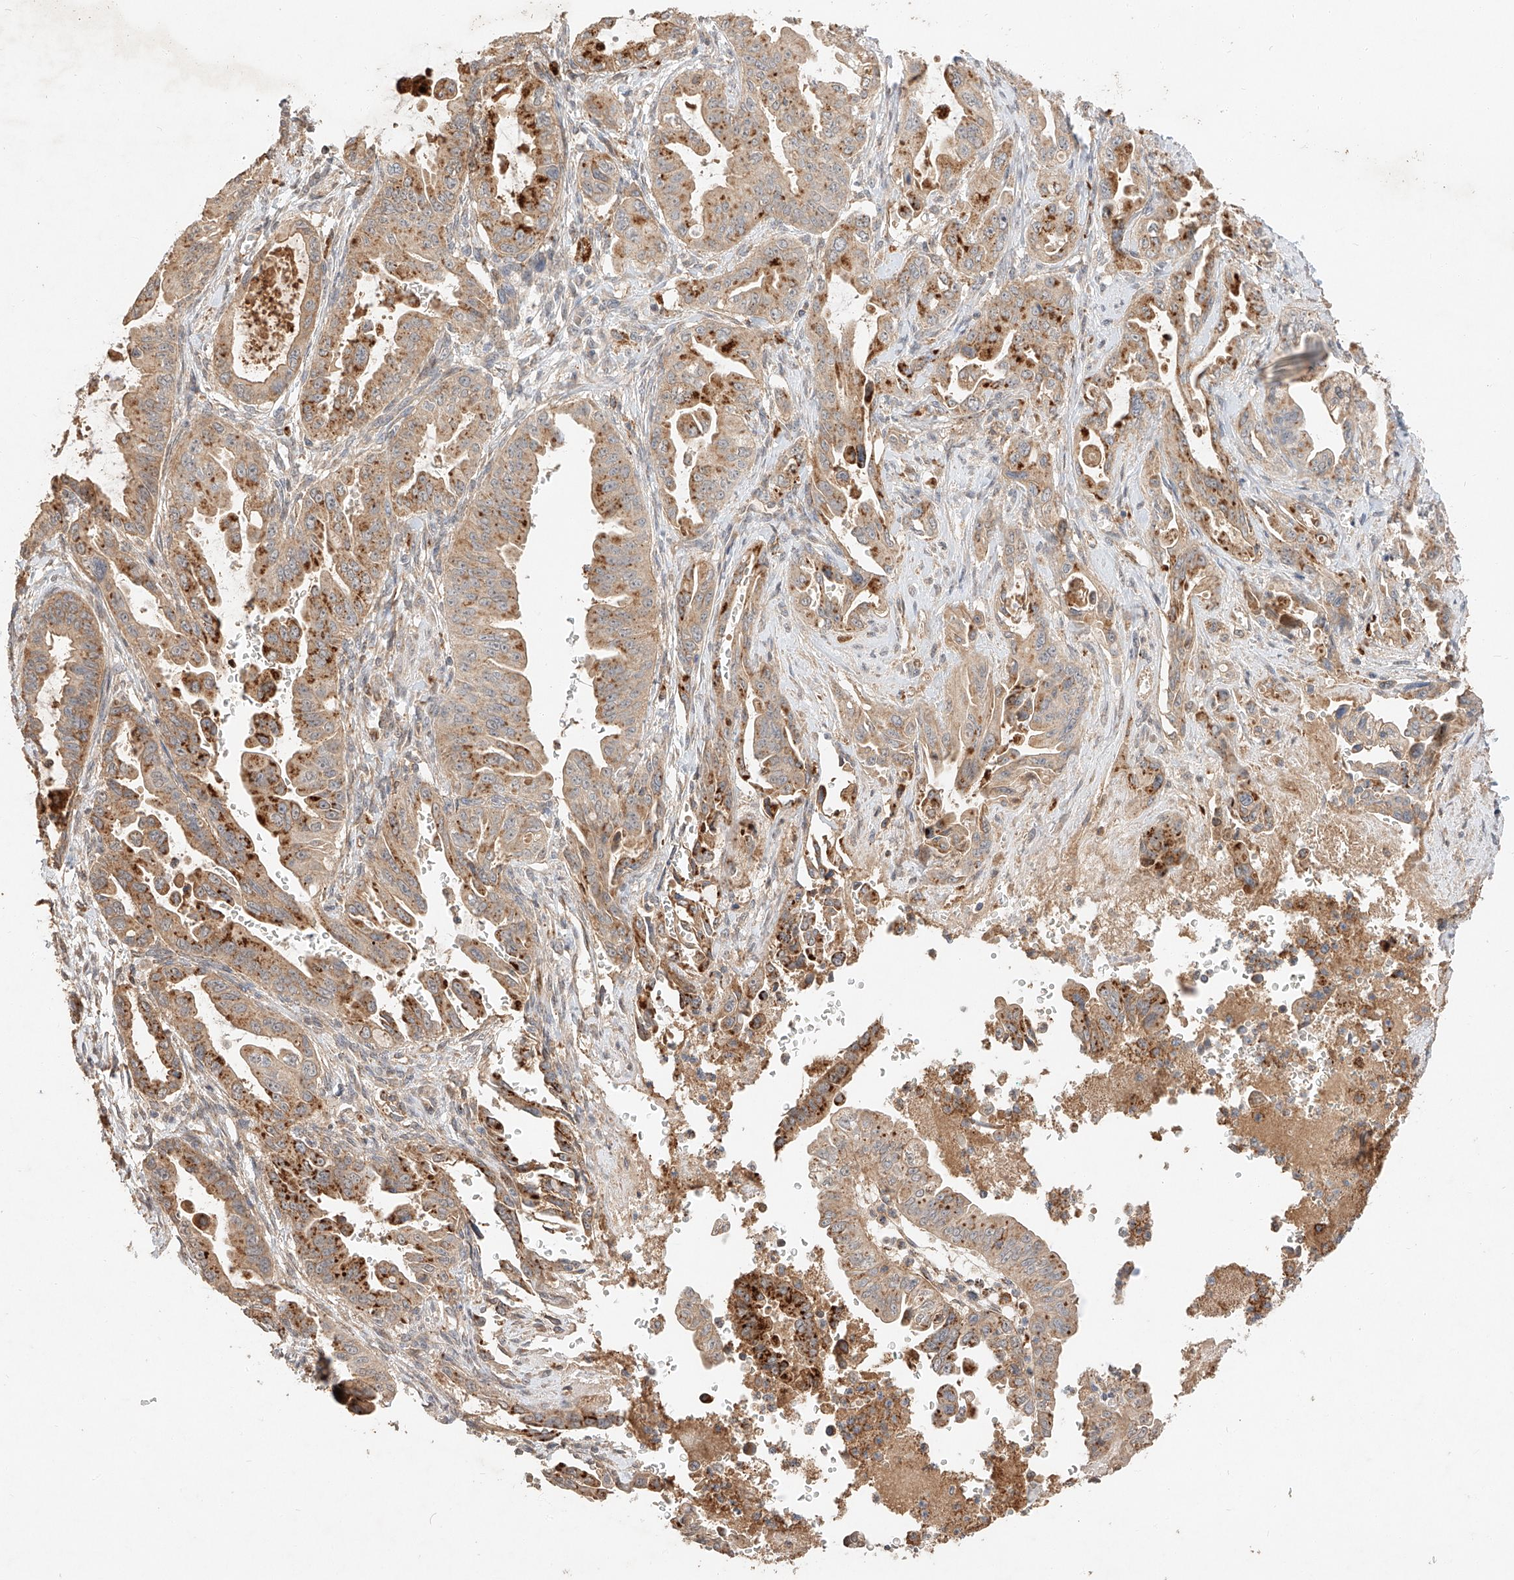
{"staining": {"intensity": "moderate", "quantity": ">75%", "location": "cytoplasmic/membranous"}, "tissue": "pancreatic cancer", "cell_type": "Tumor cells", "image_type": "cancer", "snomed": [{"axis": "morphology", "description": "Adenocarcinoma, NOS"}, {"axis": "topography", "description": "Pancreas"}], "caption": "DAB immunohistochemical staining of human pancreatic cancer shows moderate cytoplasmic/membranous protein staining in about >75% of tumor cells.", "gene": "SUSD6", "patient": {"sex": "male", "age": 70}}